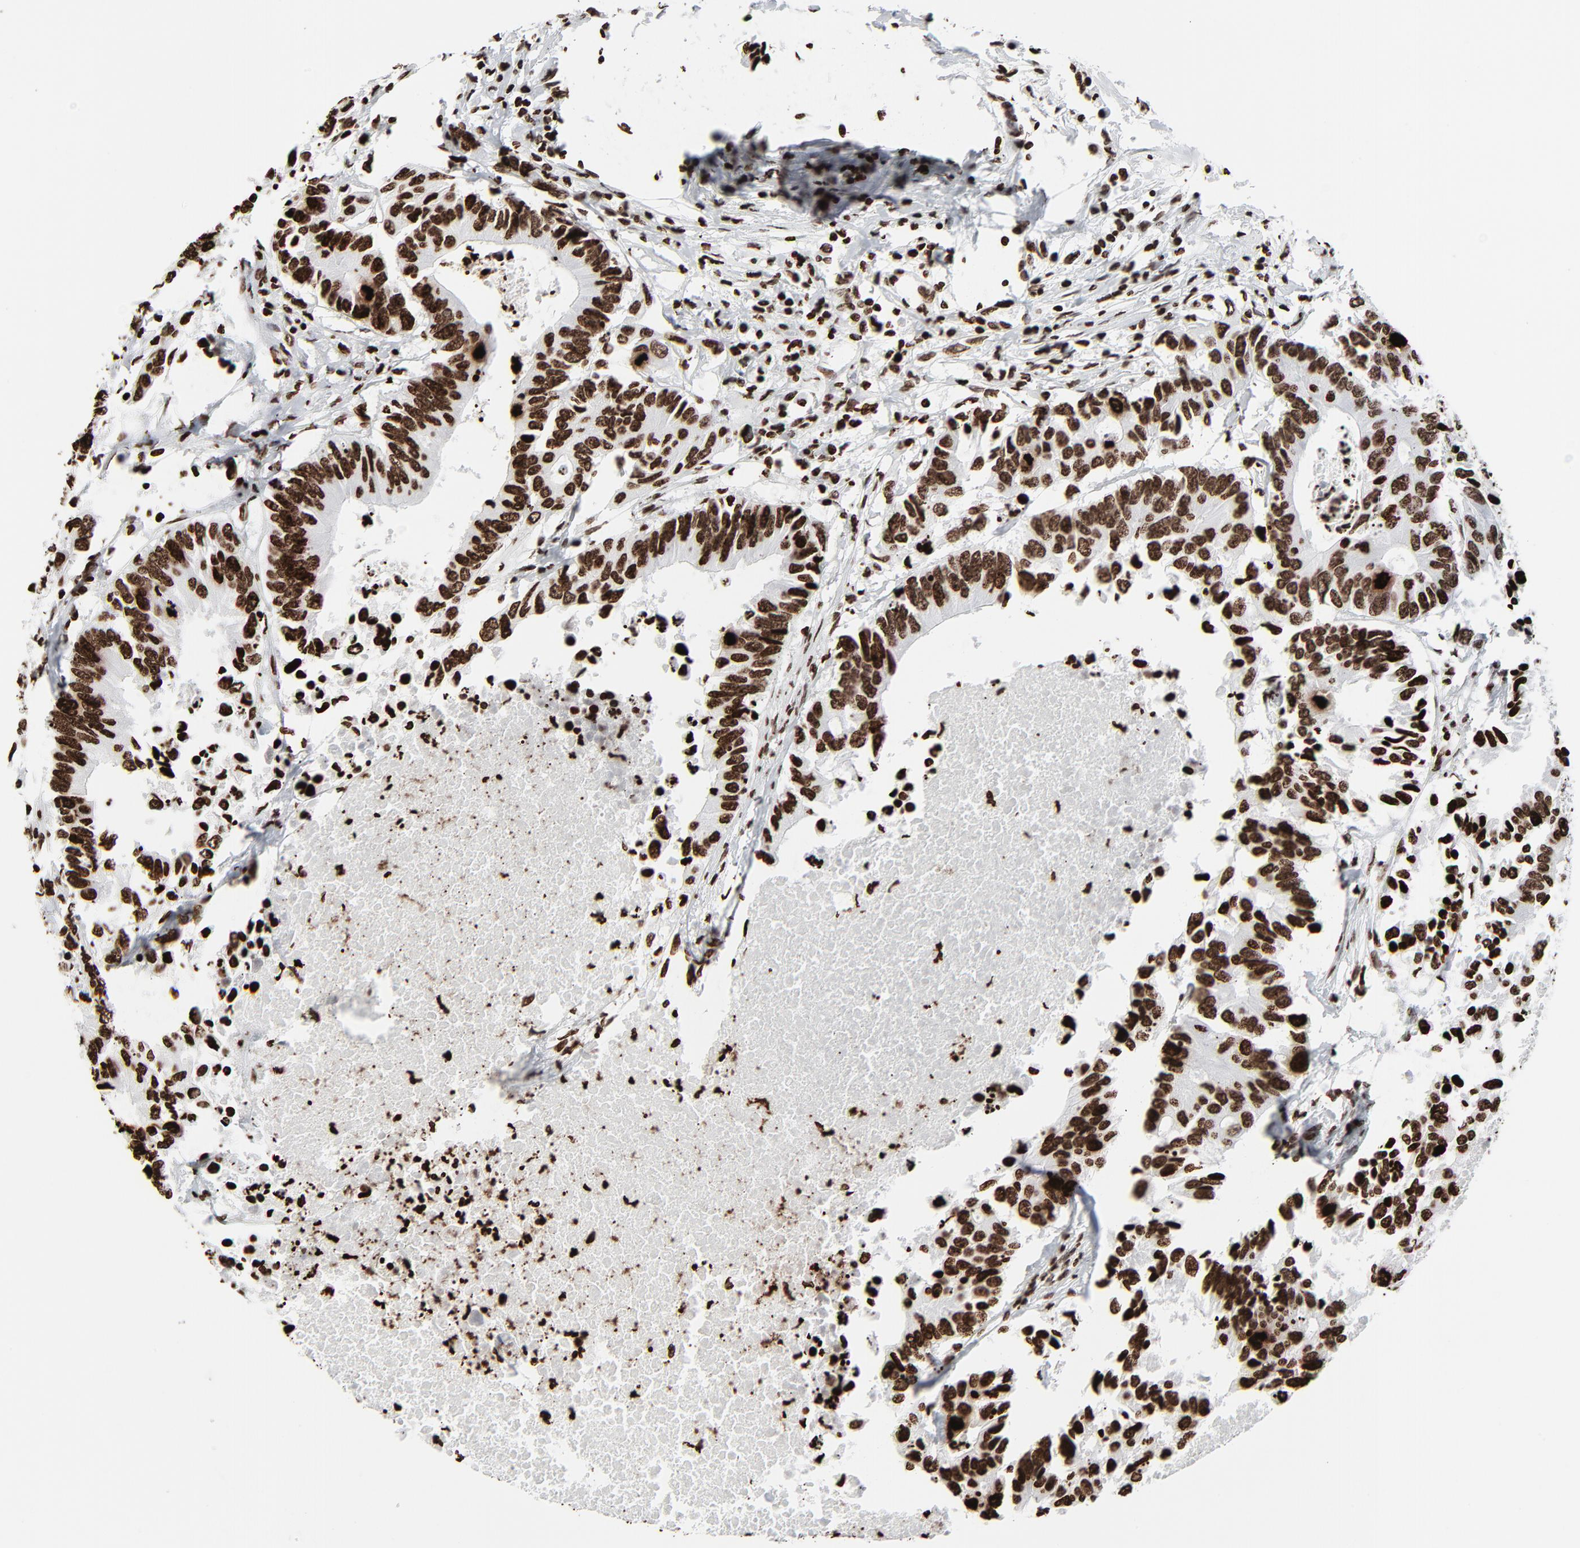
{"staining": {"intensity": "strong", "quantity": ">75%", "location": "nuclear"}, "tissue": "colorectal cancer", "cell_type": "Tumor cells", "image_type": "cancer", "snomed": [{"axis": "morphology", "description": "Adenocarcinoma, NOS"}, {"axis": "topography", "description": "Colon"}], "caption": "IHC (DAB) staining of colorectal cancer (adenocarcinoma) reveals strong nuclear protein expression in approximately >75% of tumor cells.", "gene": "H3-4", "patient": {"sex": "male", "age": 71}}